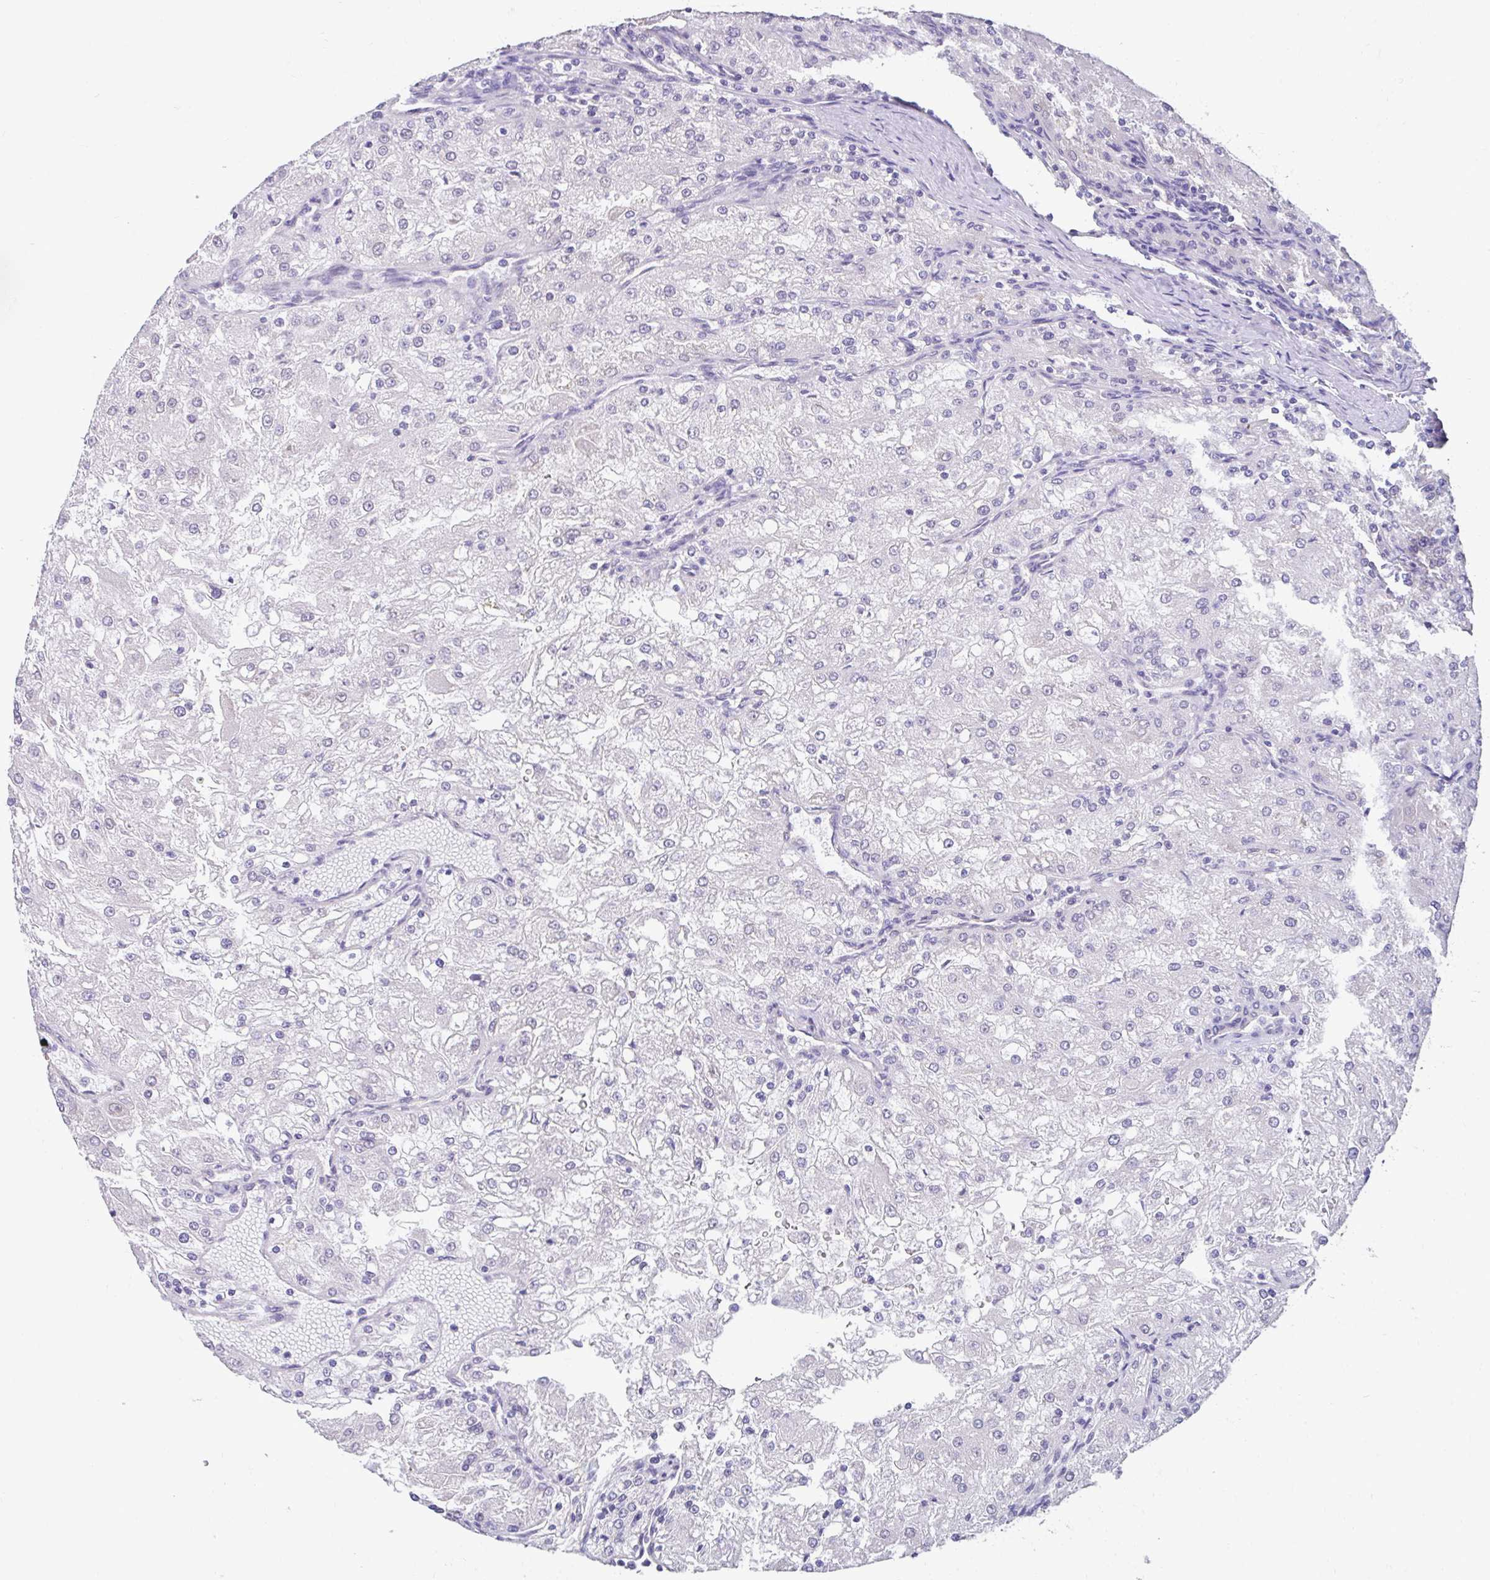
{"staining": {"intensity": "negative", "quantity": "none", "location": "none"}, "tissue": "renal cancer", "cell_type": "Tumor cells", "image_type": "cancer", "snomed": [{"axis": "morphology", "description": "Adenocarcinoma, NOS"}, {"axis": "topography", "description": "Kidney"}], "caption": "Immunohistochemistry (IHC) photomicrograph of adenocarcinoma (renal) stained for a protein (brown), which displays no positivity in tumor cells.", "gene": "NT5C1B", "patient": {"sex": "female", "age": 74}}